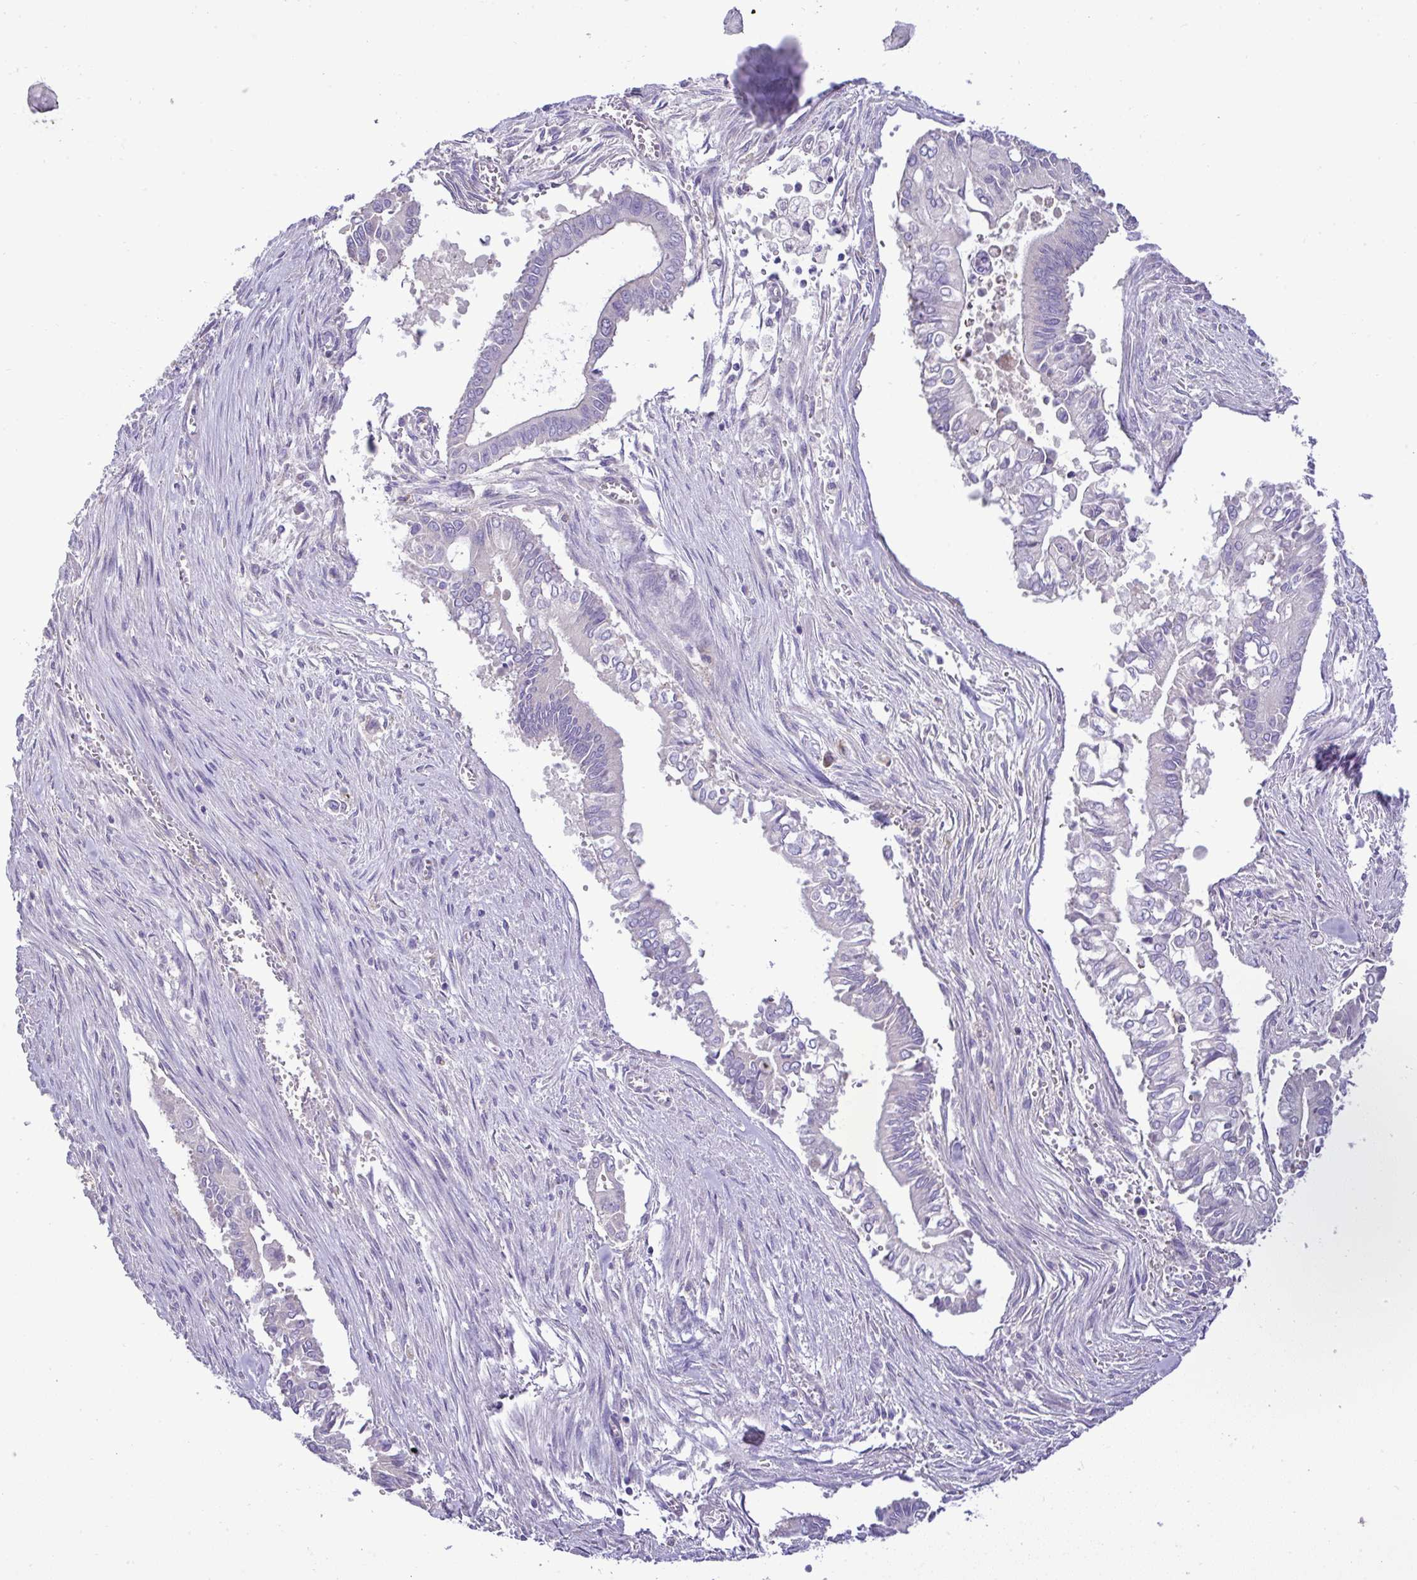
{"staining": {"intensity": "negative", "quantity": "none", "location": "none"}, "tissue": "pancreatic cancer", "cell_type": "Tumor cells", "image_type": "cancer", "snomed": [{"axis": "morphology", "description": "Adenocarcinoma, NOS"}, {"axis": "topography", "description": "Pancreas"}], "caption": "This is an IHC histopathology image of human pancreatic cancer. There is no positivity in tumor cells.", "gene": "ST8SIA2", "patient": {"sex": "male", "age": 68}}